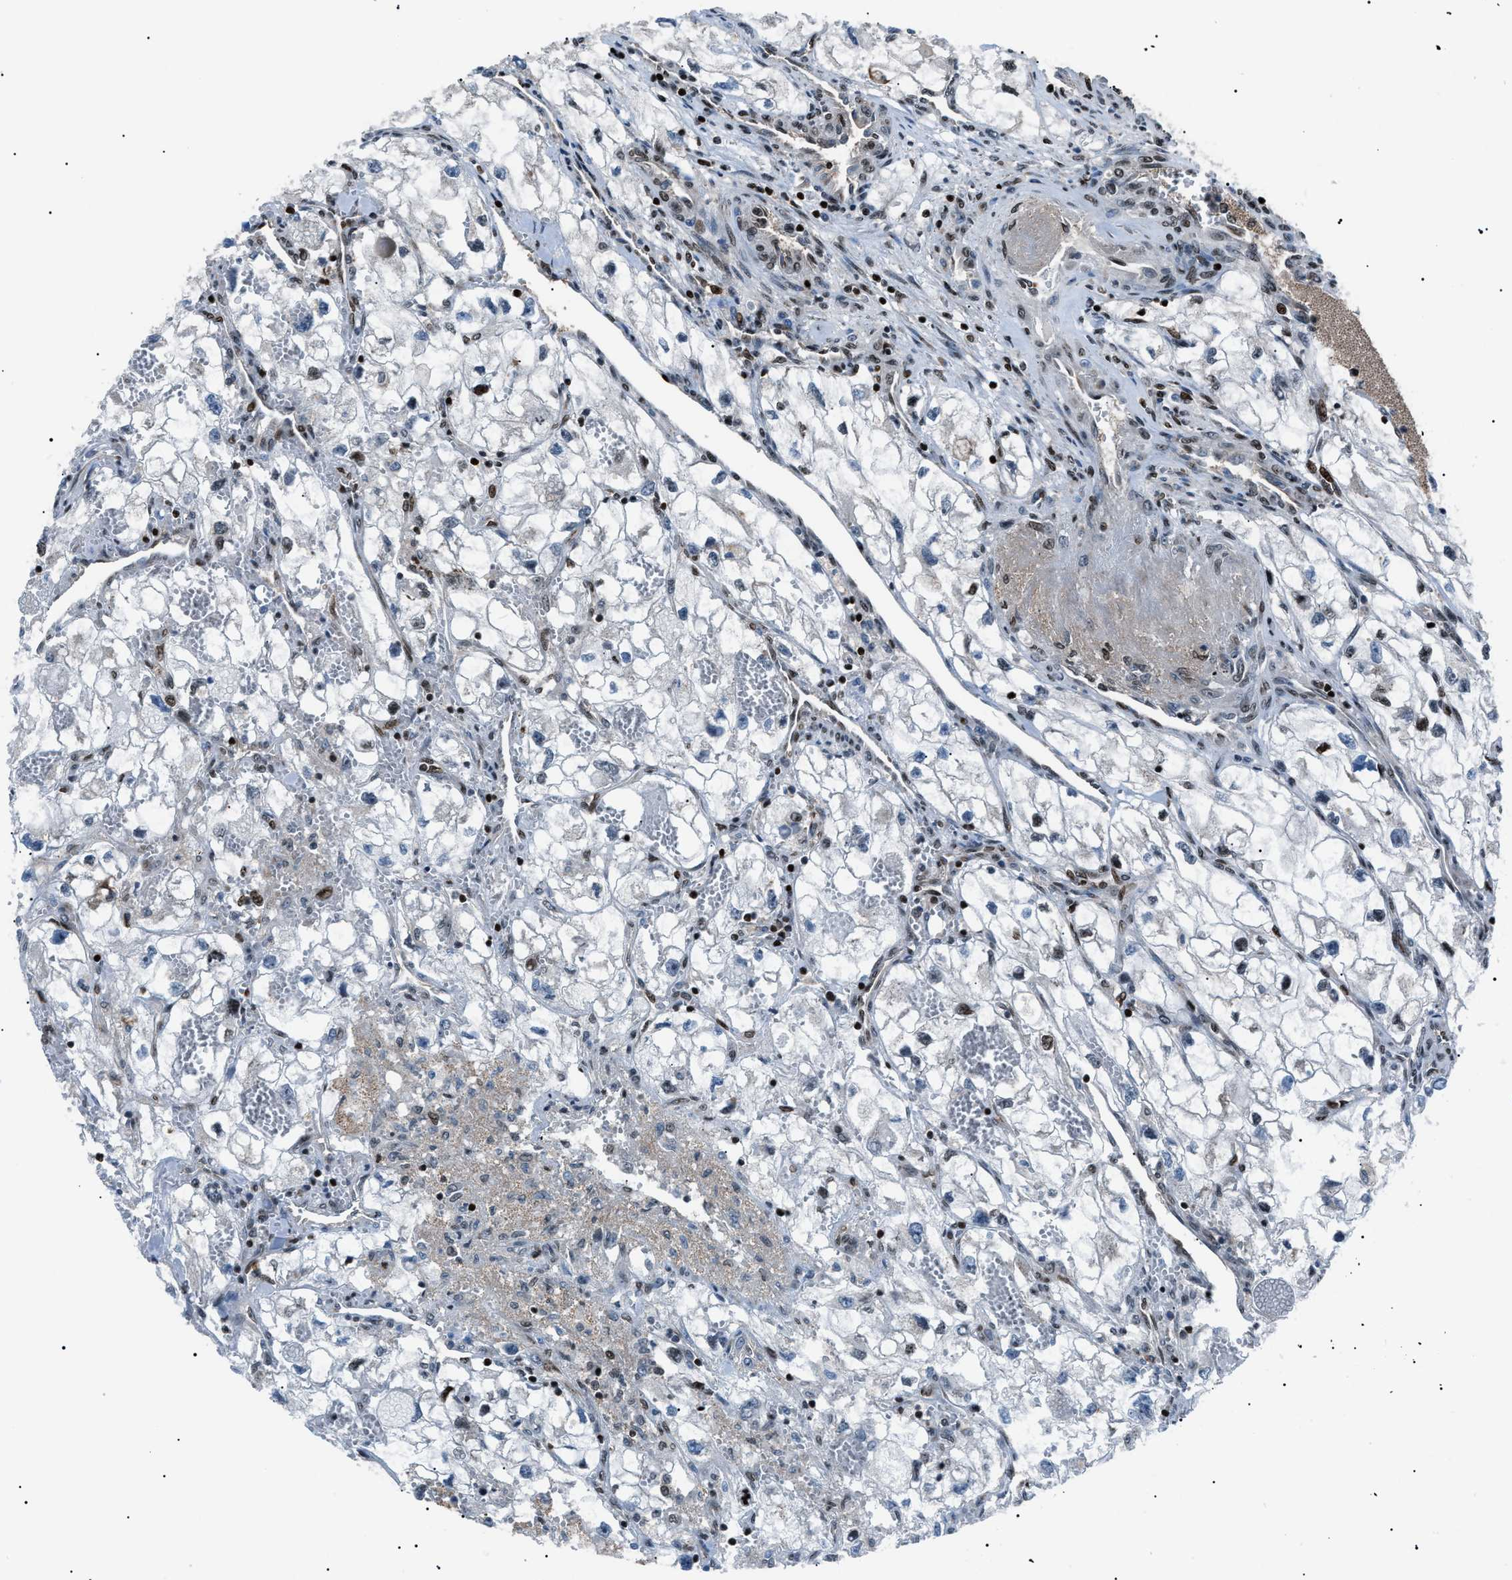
{"staining": {"intensity": "moderate", "quantity": "<25%", "location": "nuclear"}, "tissue": "renal cancer", "cell_type": "Tumor cells", "image_type": "cancer", "snomed": [{"axis": "morphology", "description": "Adenocarcinoma, NOS"}, {"axis": "topography", "description": "Kidney"}], "caption": "The immunohistochemical stain shows moderate nuclear positivity in tumor cells of renal adenocarcinoma tissue.", "gene": "PRKX", "patient": {"sex": "female", "age": 70}}